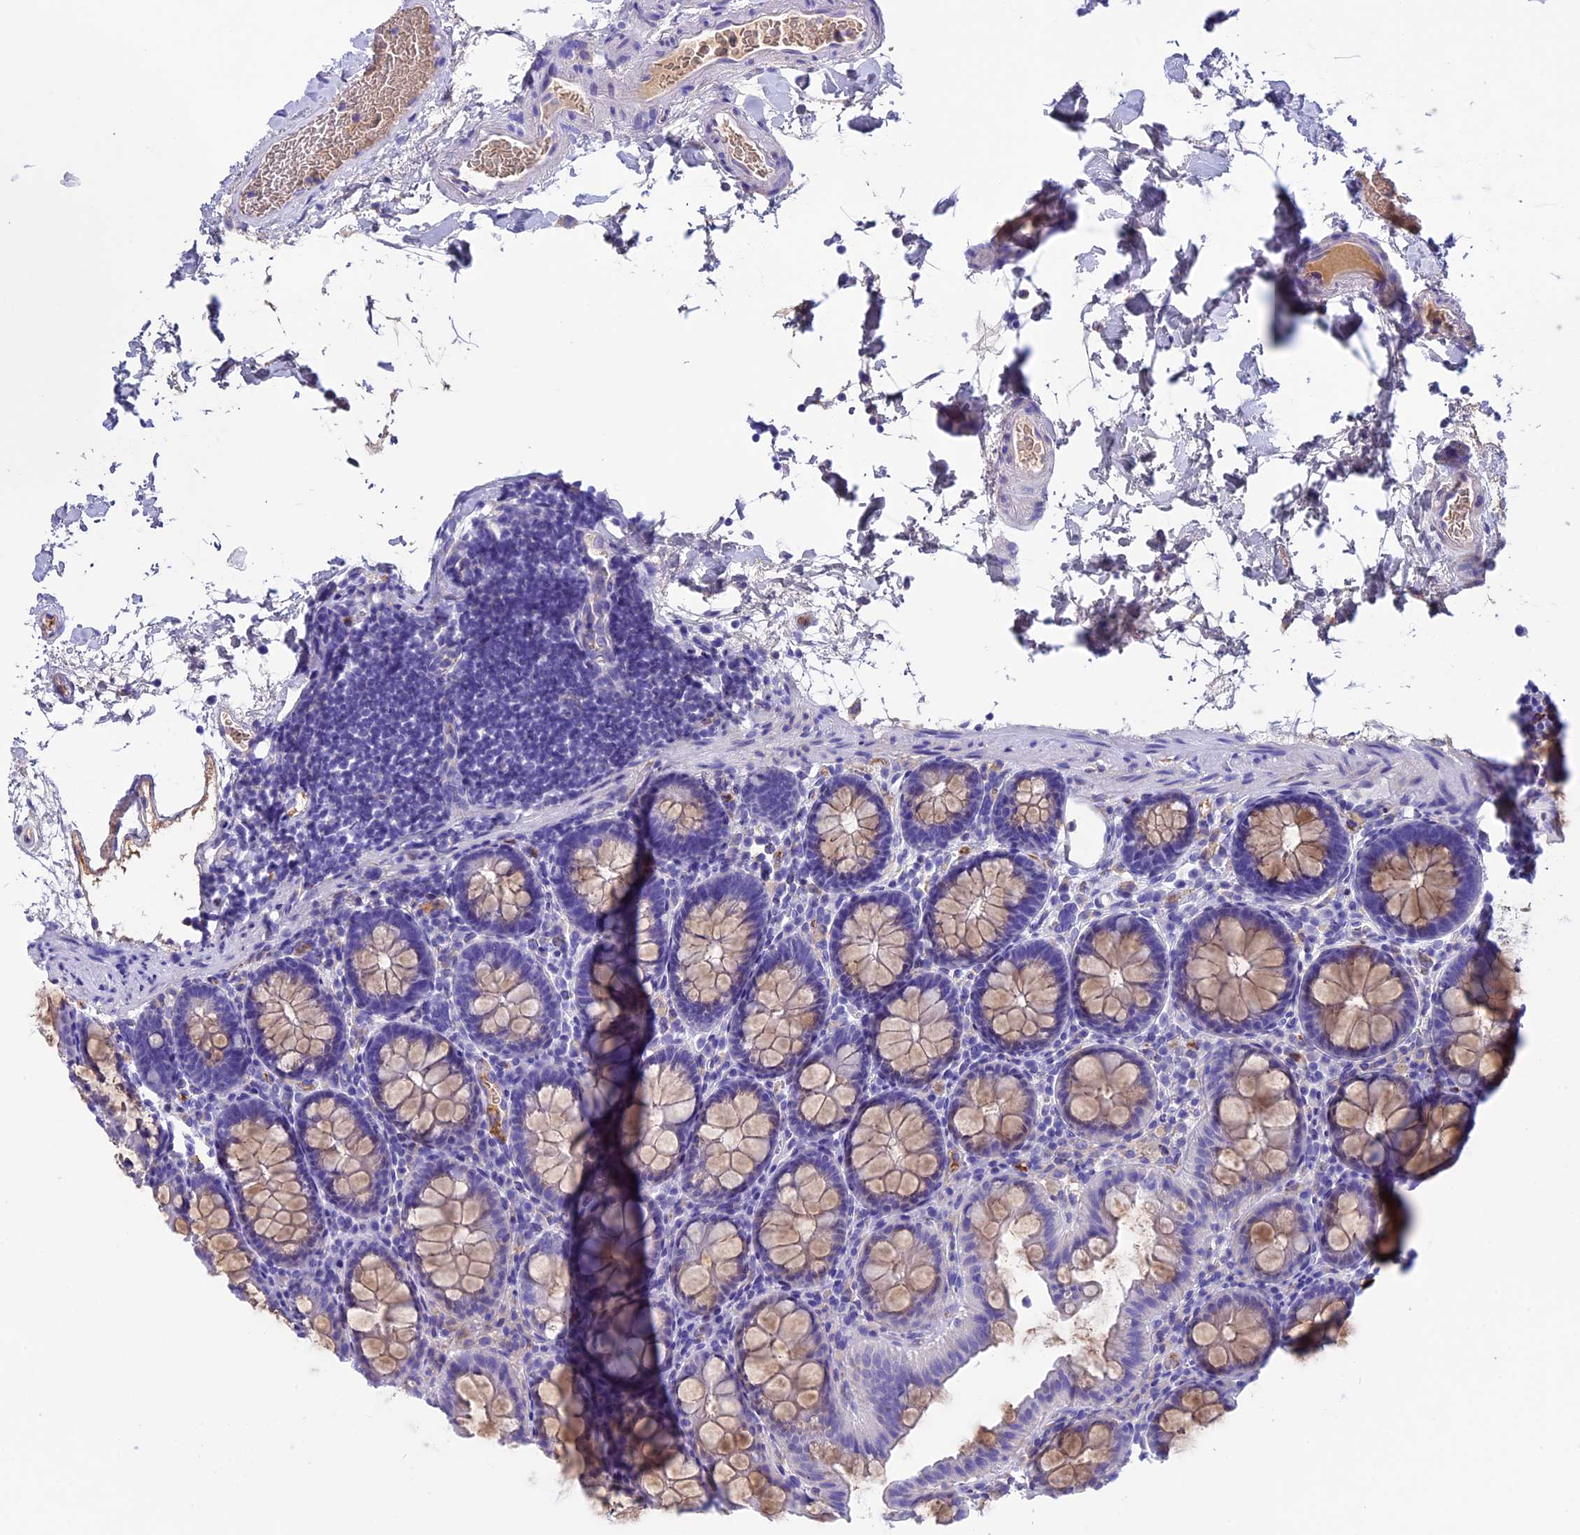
{"staining": {"intensity": "negative", "quantity": "none", "location": "none"}, "tissue": "colon", "cell_type": "Endothelial cells", "image_type": "normal", "snomed": [{"axis": "morphology", "description": "Normal tissue, NOS"}, {"axis": "topography", "description": "Colon"}], "caption": "Endothelial cells show no significant protein staining in normal colon. (DAB (3,3'-diaminobenzidine) immunohistochemistry (IHC) visualized using brightfield microscopy, high magnification).", "gene": "IGSF6", "patient": {"sex": "male", "age": 75}}